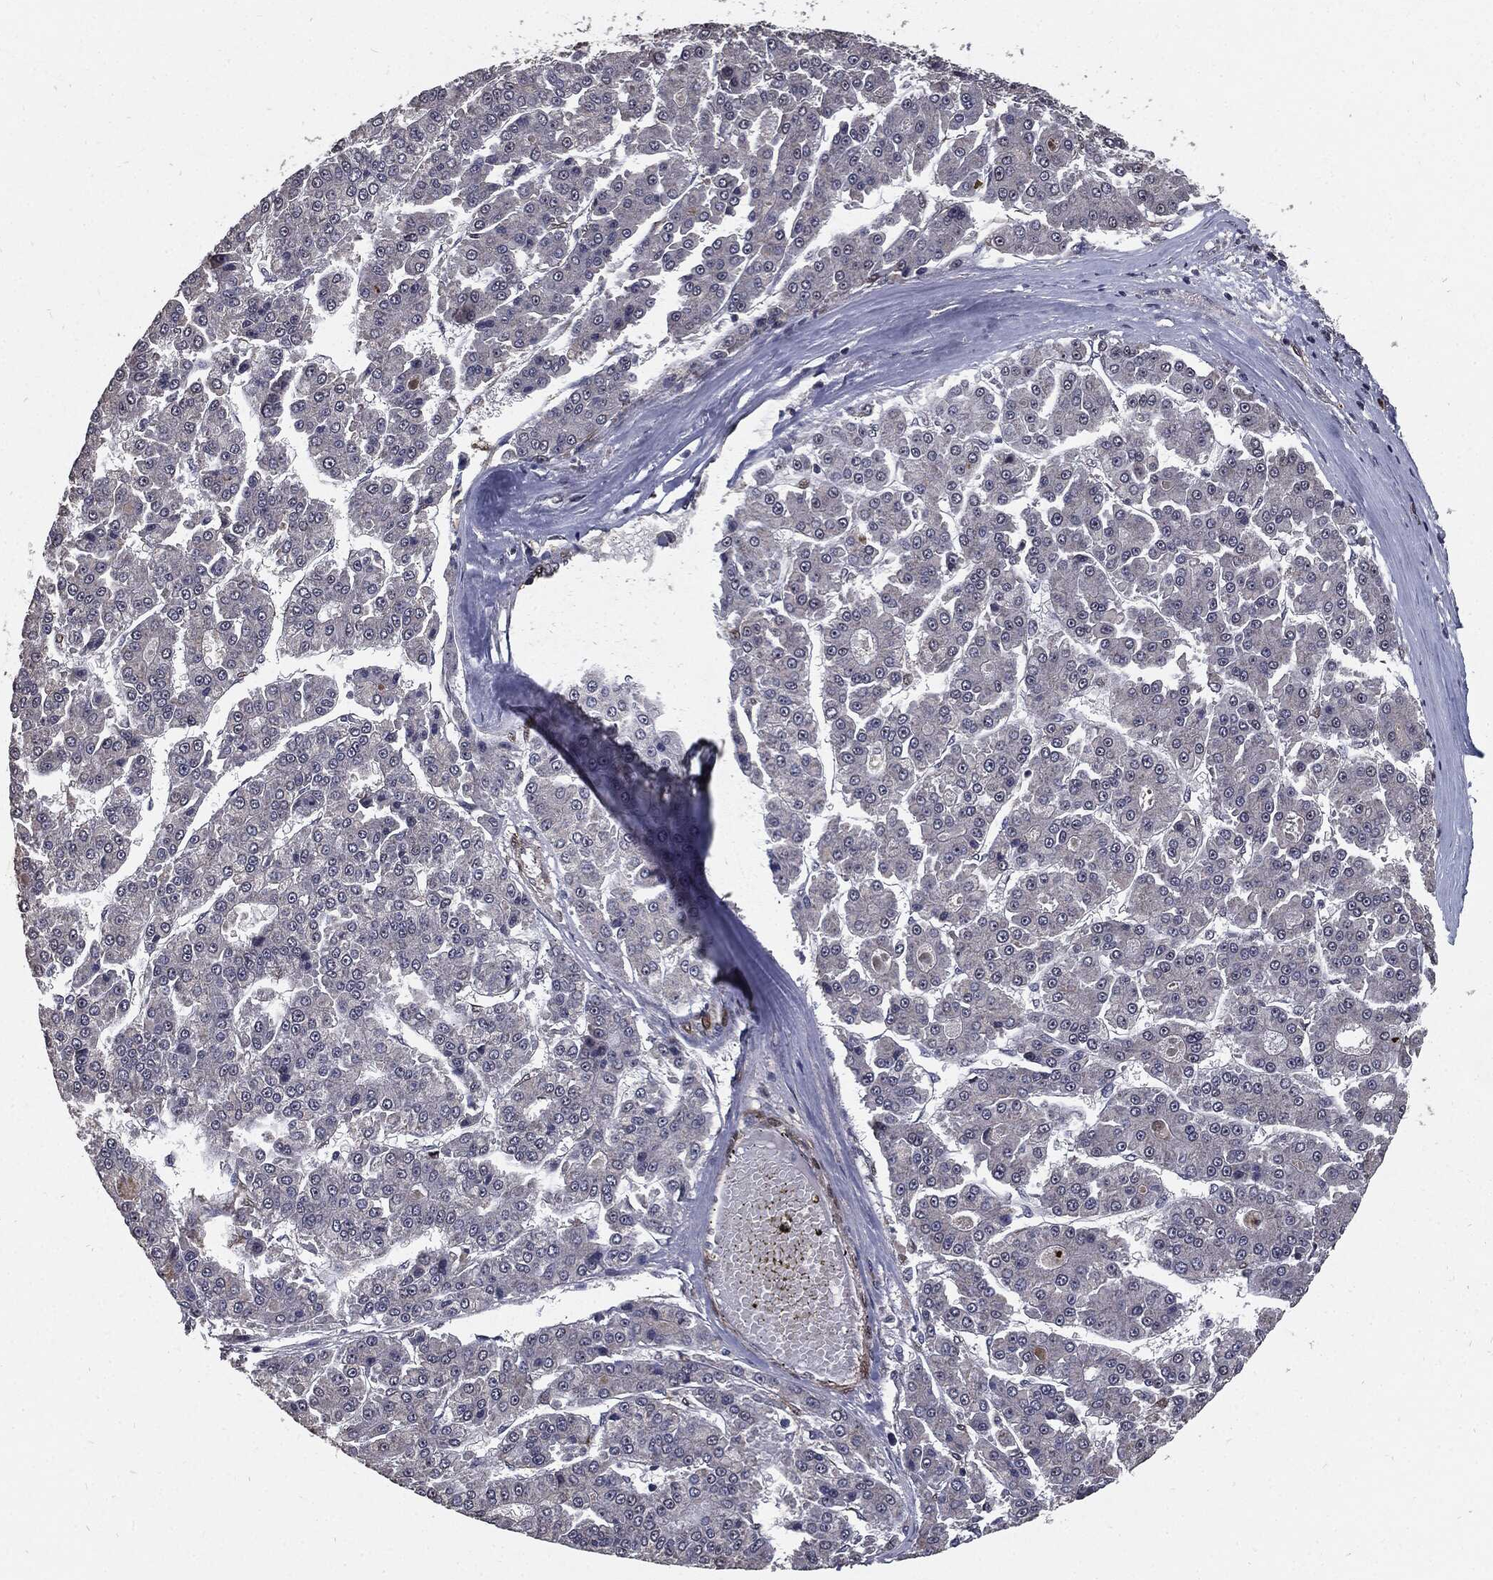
{"staining": {"intensity": "negative", "quantity": "none", "location": "none"}, "tissue": "liver cancer", "cell_type": "Tumor cells", "image_type": "cancer", "snomed": [{"axis": "morphology", "description": "Carcinoma, Hepatocellular, NOS"}, {"axis": "topography", "description": "Liver"}], "caption": "Tumor cells show no significant expression in liver hepatocellular carcinoma.", "gene": "PTPA", "patient": {"sex": "male", "age": 70}}